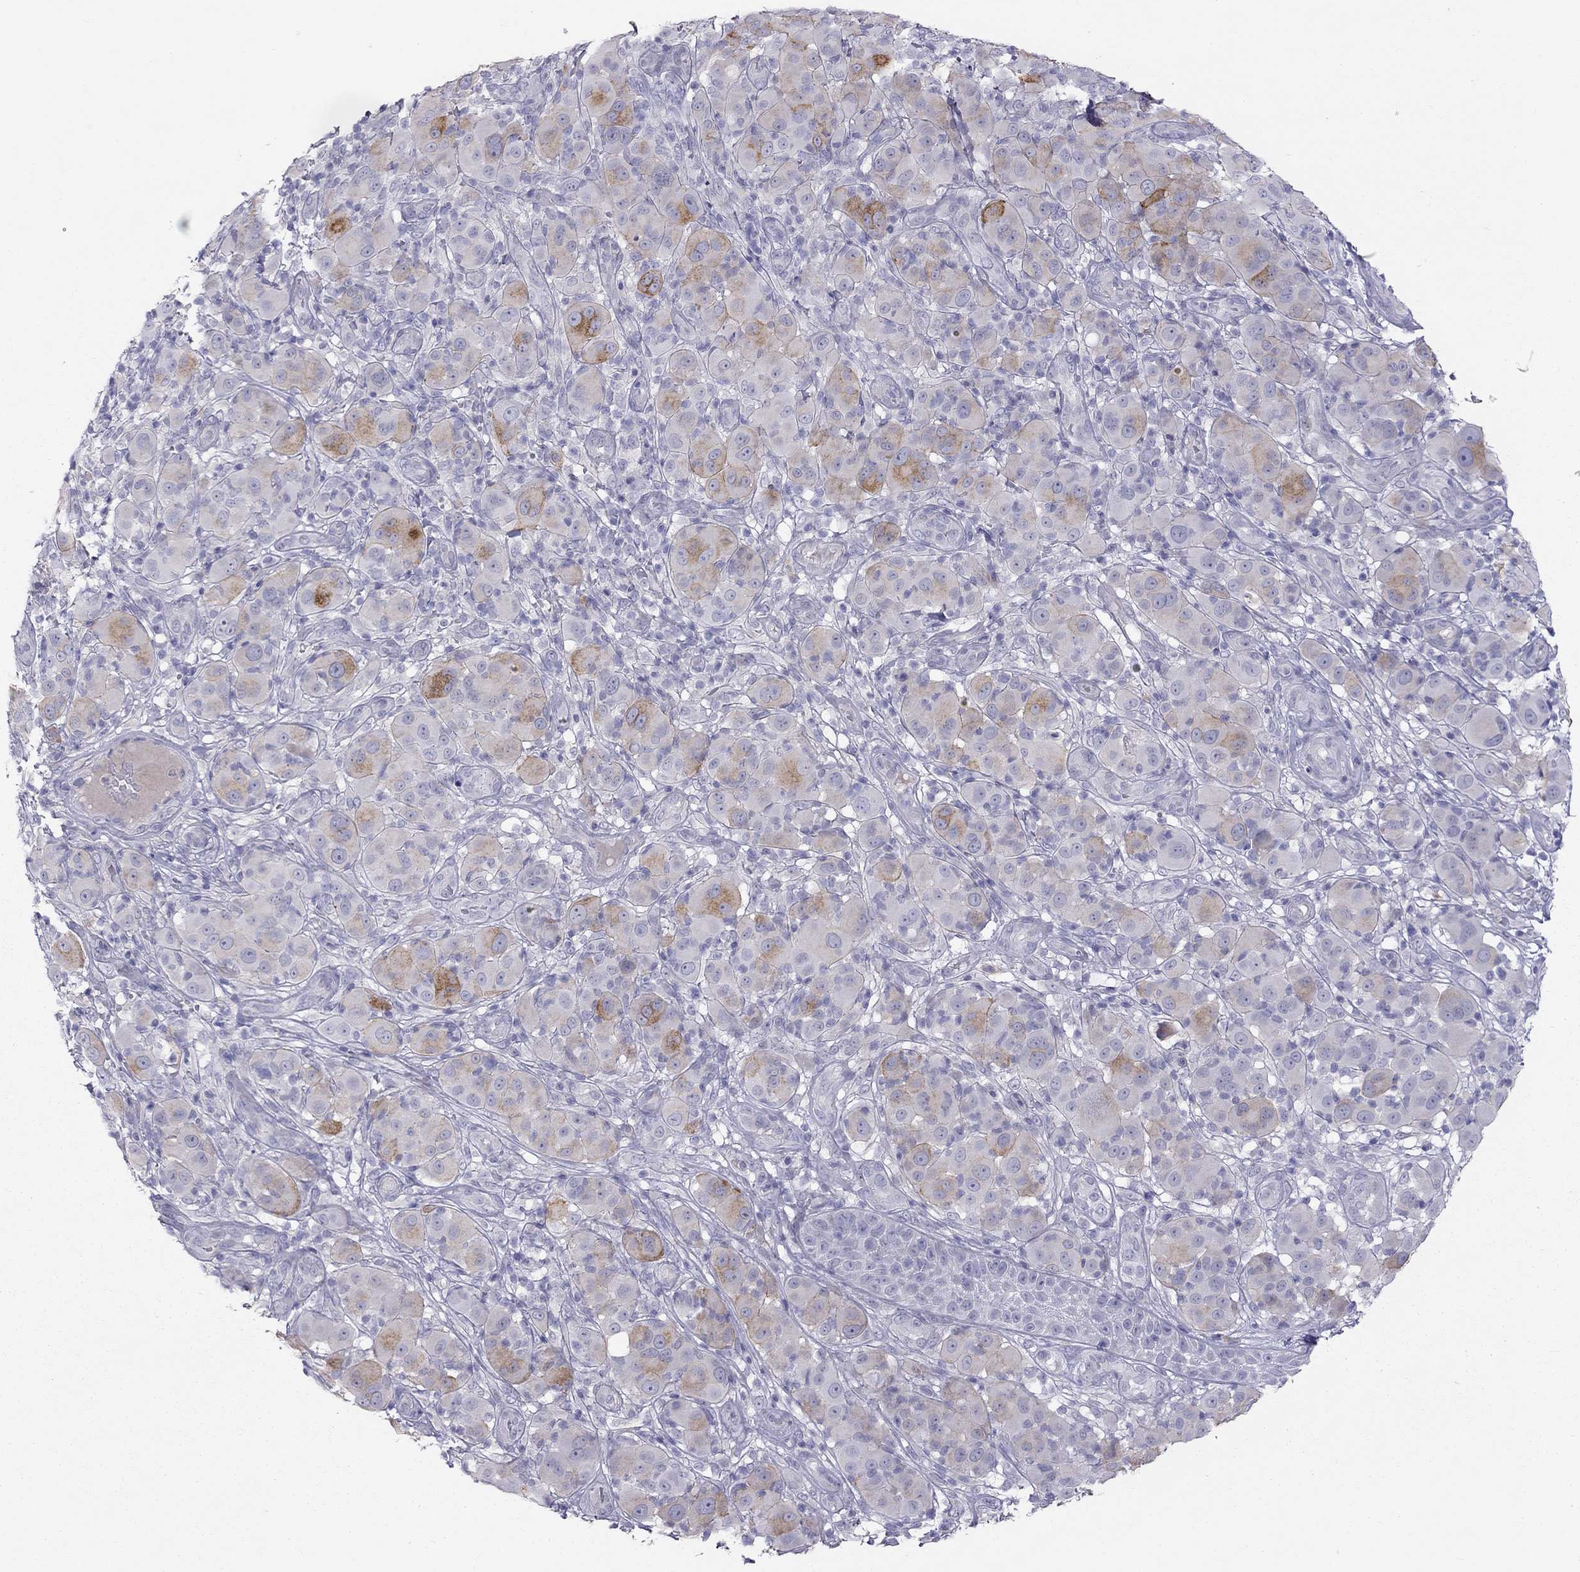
{"staining": {"intensity": "strong", "quantity": "<25%", "location": "cytoplasmic/membranous"}, "tissue": "melanoma", "cell_type": "Tumor cells", "image_type": "cancer", "snomed": [{"axis": "morphology", "description": "Malignant melanoma, NOS"}, {"axis": "topography", "description": "Skin"}], "caption": "Strong cytoplasmic/membranous protein expression is appreciated in approximately <25% of tumor cells in malignant melanoma.", "gene": "STAR", "patient": {"sex": "female", "age": 87}}